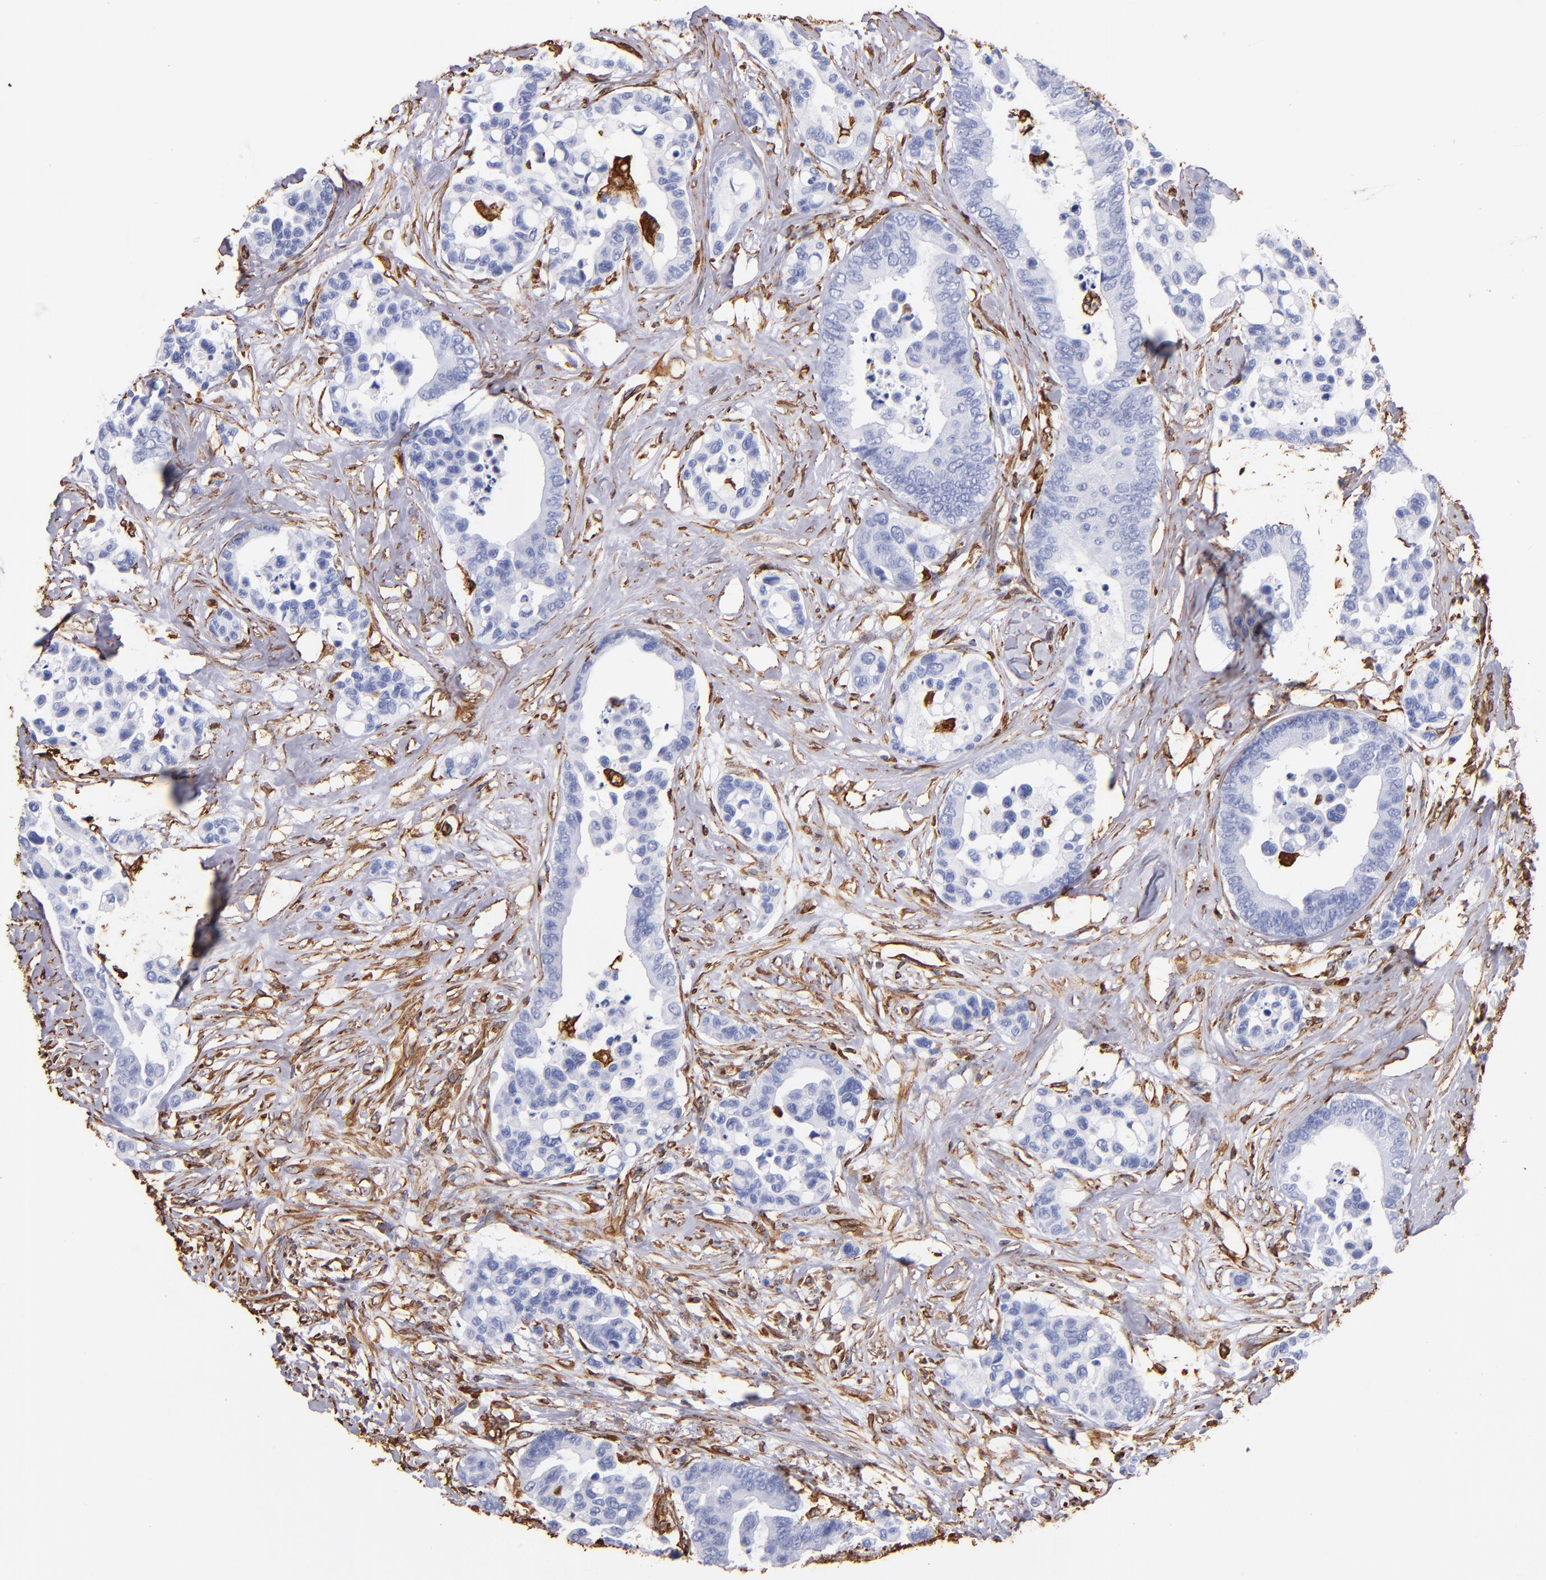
{"staining": {"intensity": "negative", "quantity": "none", "location": "none"}, "tissue": "colorectal cancer", "cell_type": "Tumor cells", "image_type": "cancer", "snomed": [{"axis": "morphology", "description": "Adenocarcinoma, NOS"}, {"axis": "topography", "description": "Colon"}], "caption": "A histopathology image of adenocarcinoma (colorectal) stained for a protein shows no brown staining in tumor cells.", "gene": "VIM", "patient": {"sex": "male", "age": 82}}